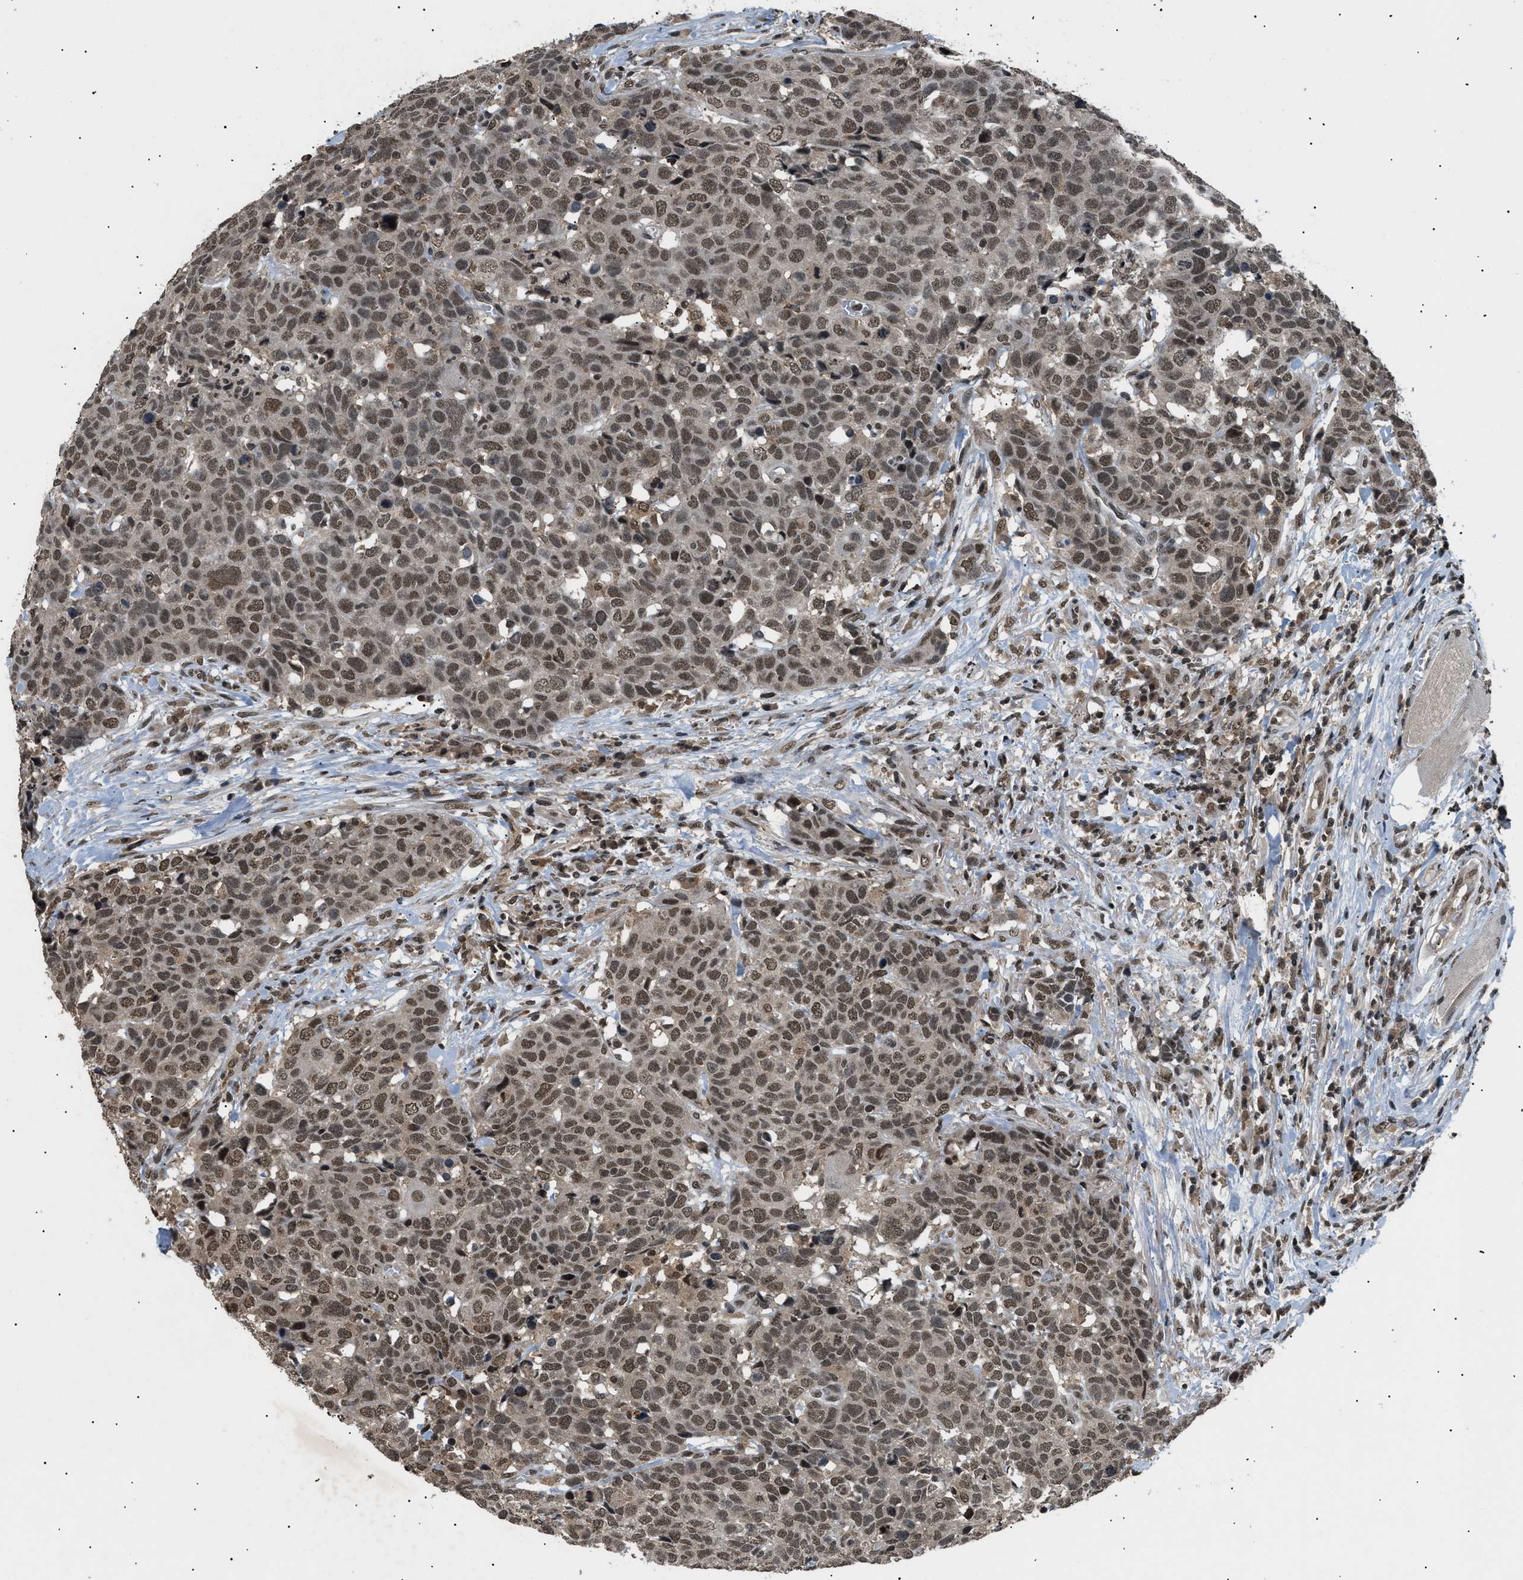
{"staining": {"intensity": "moderate", "quantity": ">75%", "location": "nuclear"}, "tissue": "head and neck cancer", "cell_type": "Tumor cells", "image_type": "cancer", "snomed": [{"axis": "morphology", "description": "Squamous cell carcinoma, NOS"}, {"axis": "topography", "description": "Head-Neck"}], "caption": "DAB immunohistochemical staining of squamous cell carcinoma (head and neck) displays moderate nuclear protein staining in approximately >75% of tumor cells.", "gene": "RBM5", "patient": {"sex": "male", "age": 66}}